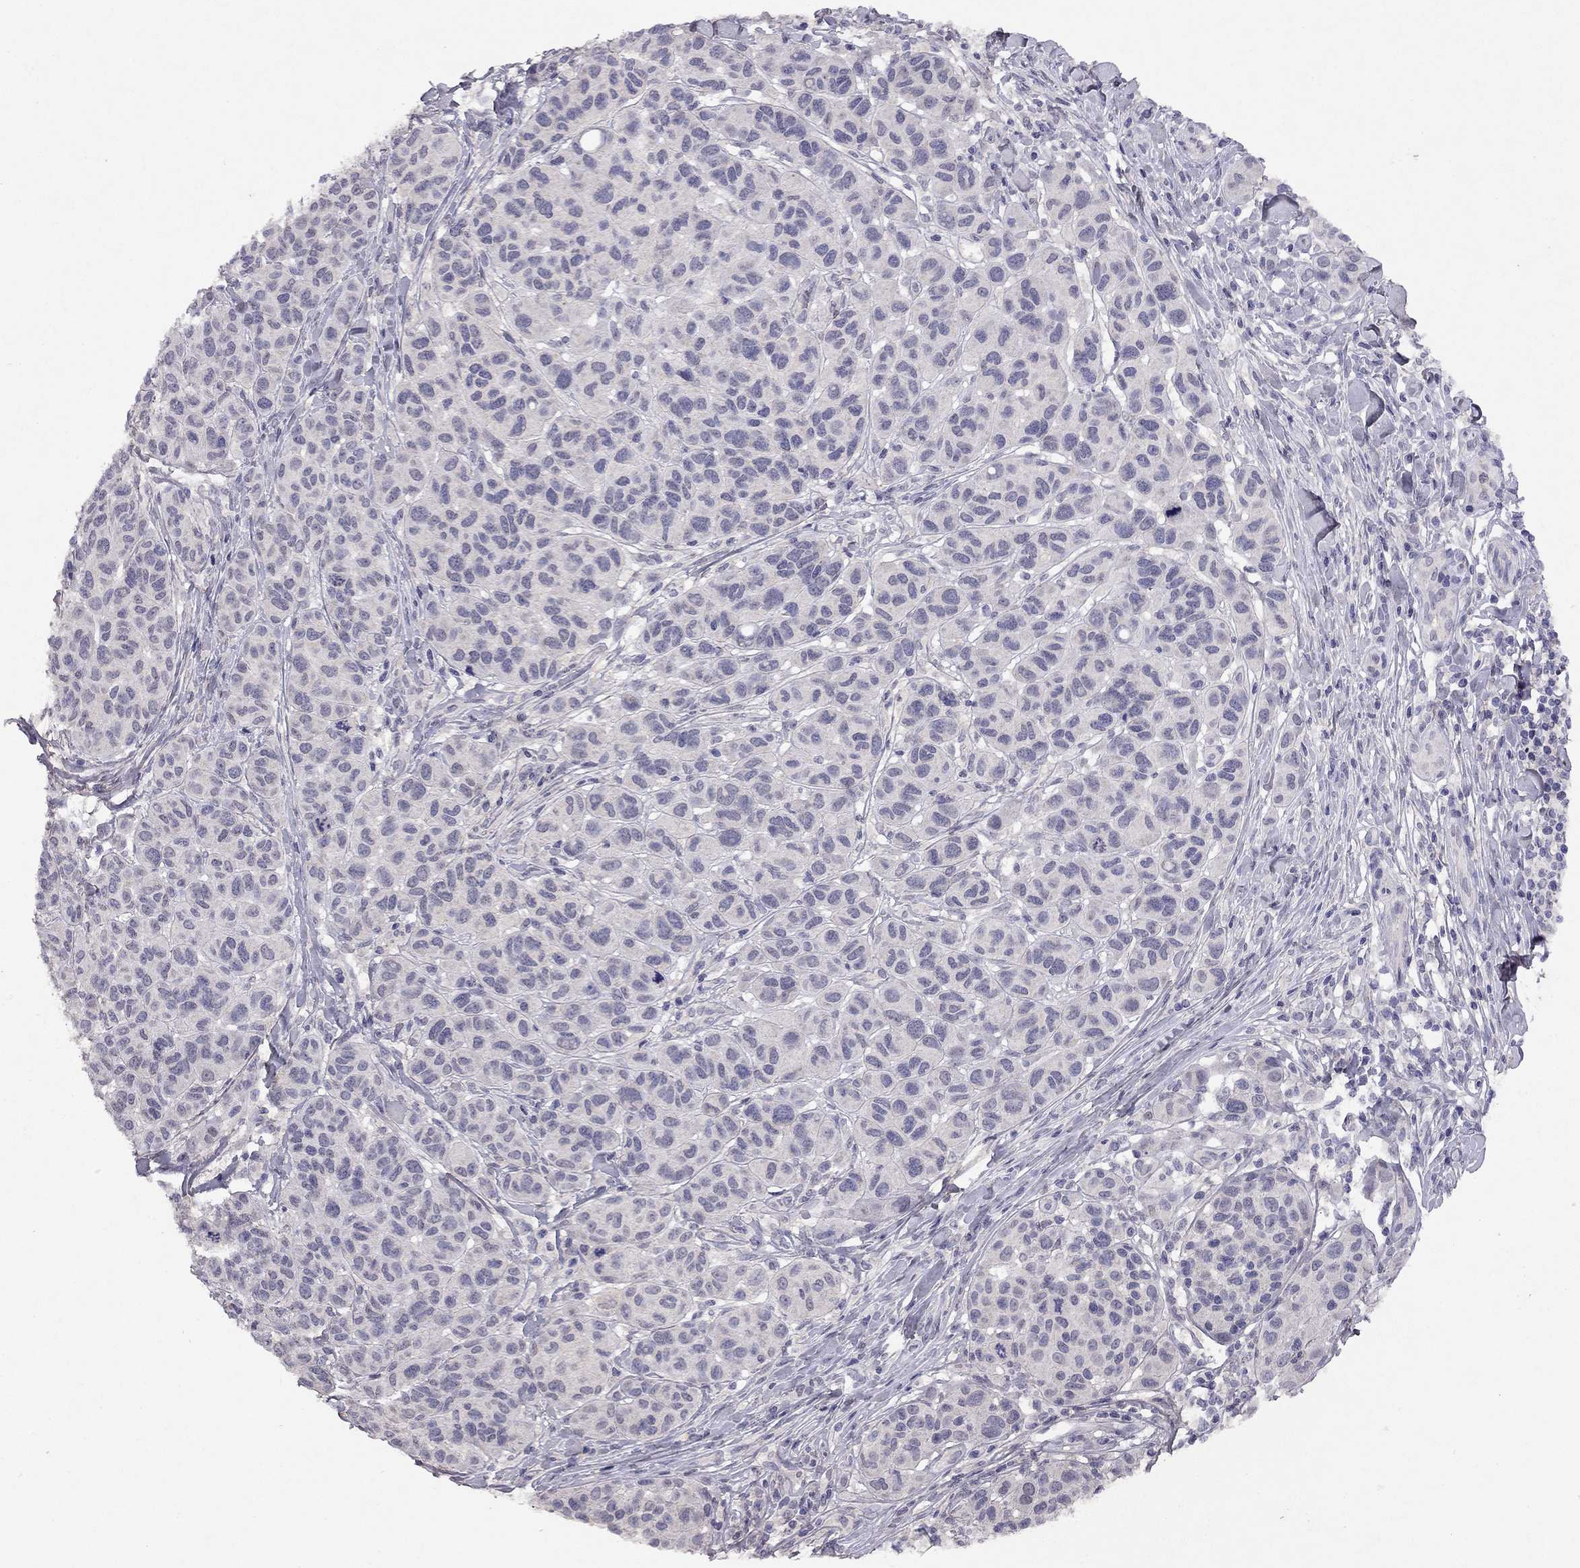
{"staining": {"intensity": "negative", "quantity": "none", "location": "none"}, "tissue": "melanoma", "cell_type": "Tumor cells", "image_type": "cancer", "snomed": [{"axis": "morphology", "description": "Malignant melanoma, NOS"}, {"axis": "topography", "description": "Skin"}], "caption": "The histopathology image exhibits no significant staining in tumor cells of melanoma. (Stains: DAB (3,3'-diaminobenzidine) immunohistochemistry with hematoxylin counter stain, Microscopy: brightfield microscopy at high magnification).", "gene": "ESR2", "patient": {"sex": "male", "age": 79}}